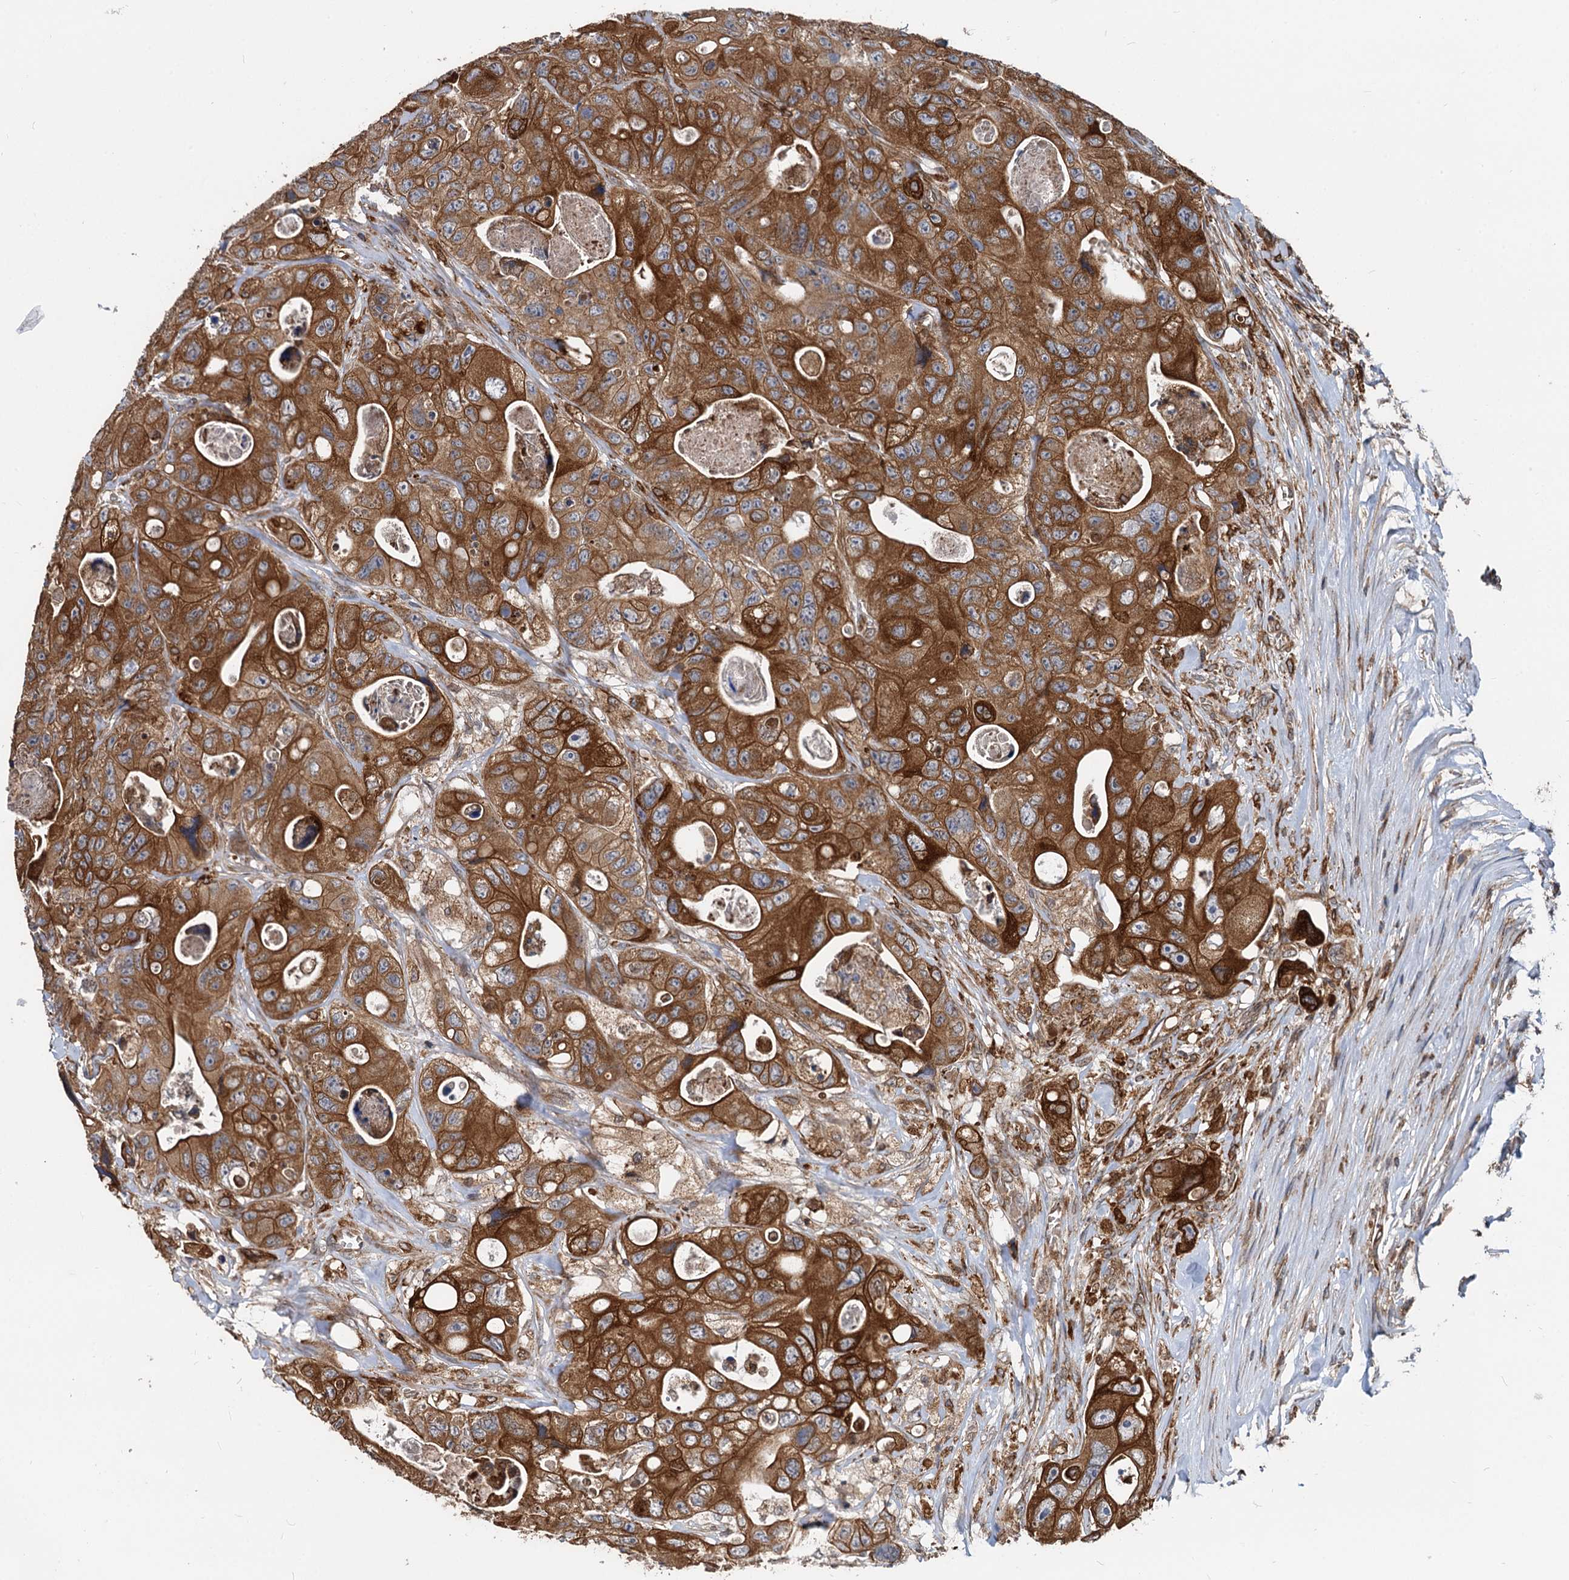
{"staining": {"intensity": "strong", "quantity": ">75%", "location": "cytoplasmic/membranous"}, "tissue": "colorectal cancer", "cell_type": "Tumor cells", "image_type": "cancer", "snomed": [{"axis": "morphology", "description": "Adenocarcinoma, NOS"}, {"axis": "topography", "description": "Colon"}], "caption": "A micrograph of adenocarcinoma (colorectal) stained for a protein exhibits strong cytoplasmic/membranous brown staining in tumor cells.", "gene": "STIM1", "patient": {"sex": "female", "age": 46}}